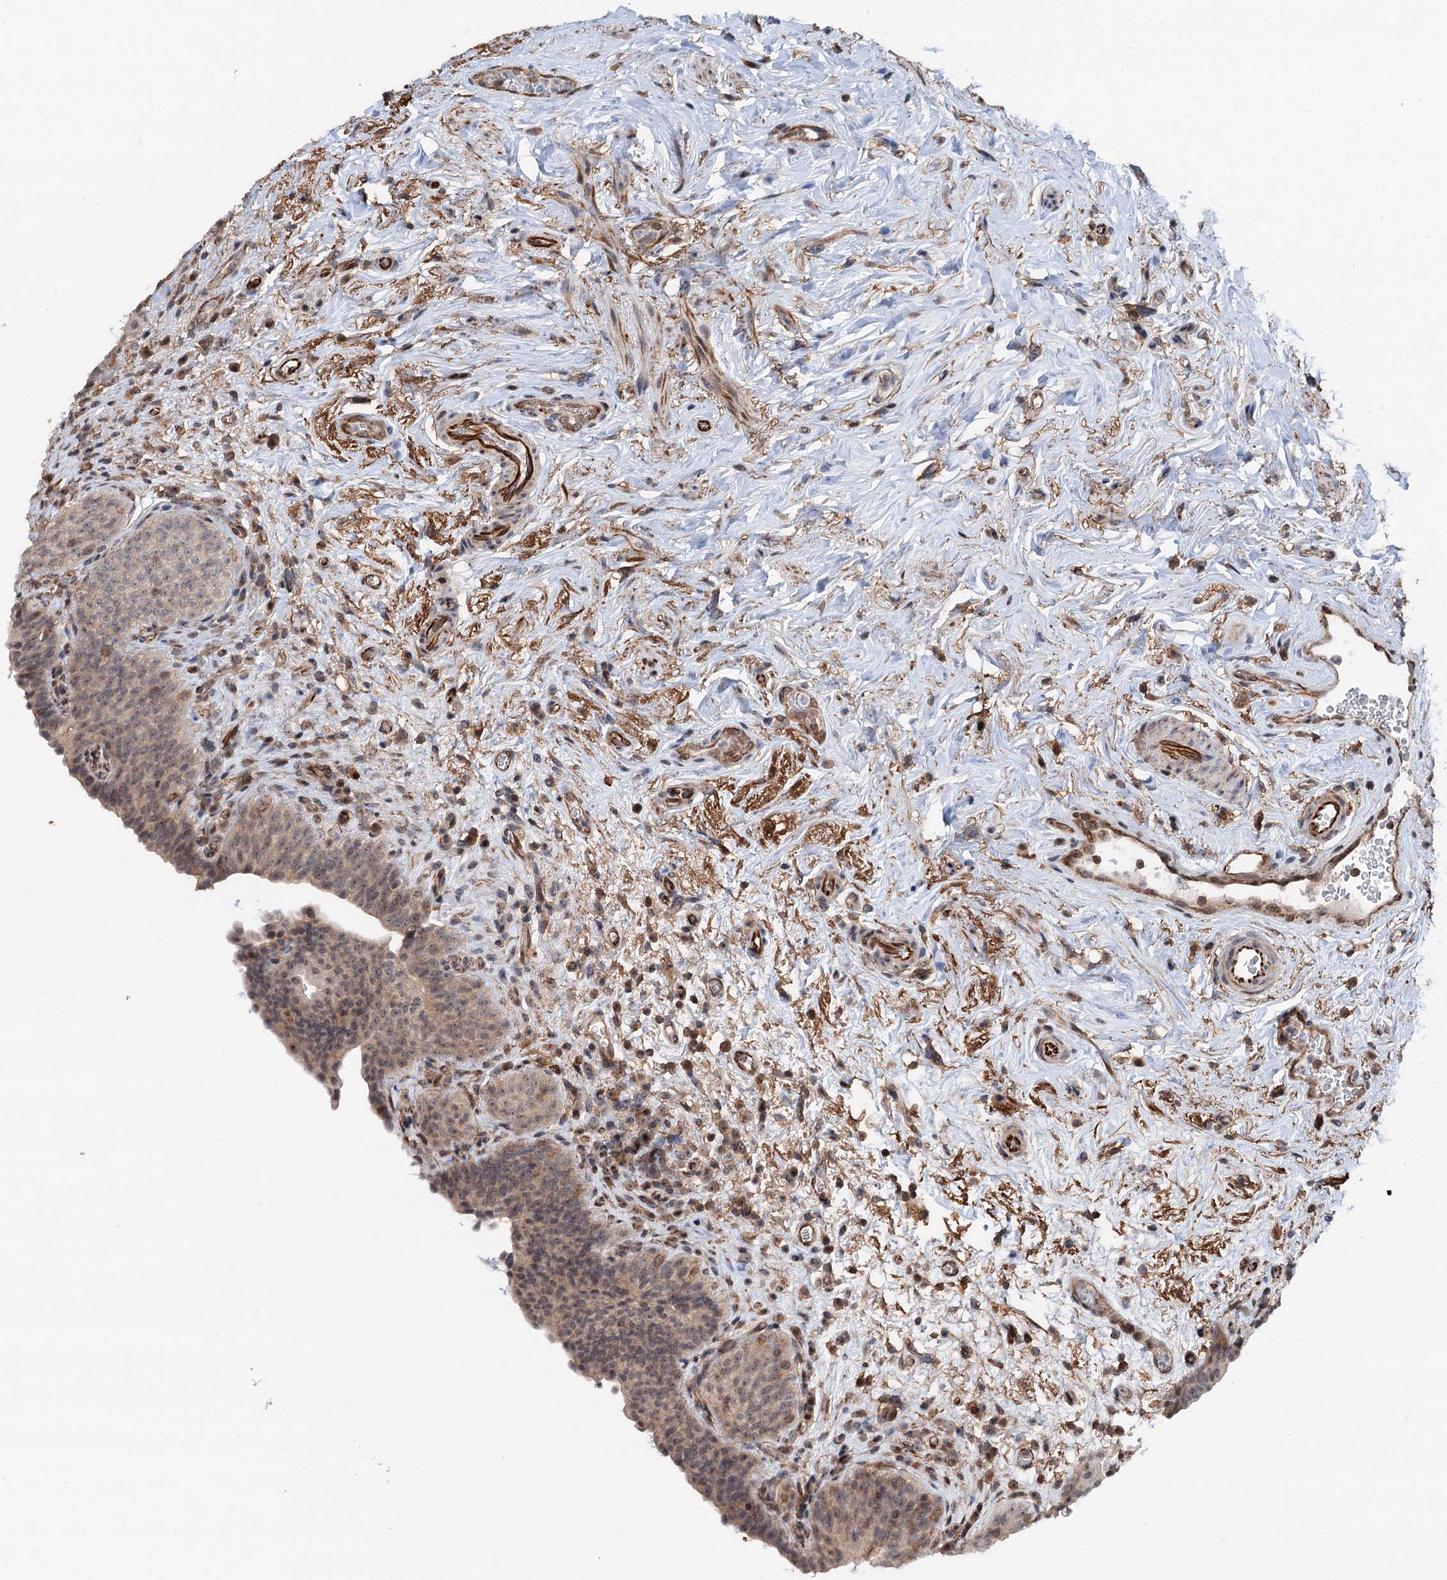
{"staining": {"intensity": "moderate", "quantity": "25%-75%", "location": "nuclear"}, "tissue": "urinary bladder", "cell_type": "Urothelial cells", "image_type": "normal", "snomed": [{"axis": "morphology", "description": "Normal tissue, NOS"}, {"axis": "topography", "description": "Urinary bladder"}], "caption": "Immunohistochemistry (IHC) (DAB) staining of normal urinary bladder demonstrates moderate nuclear protein positivity in approximately 25%-75% of urothelial cells. (brown staining indicates protein expression, while blue staining denotes nuclei).", "gene": "TMA16", "patient": {"sex": "male", "age": 83}}